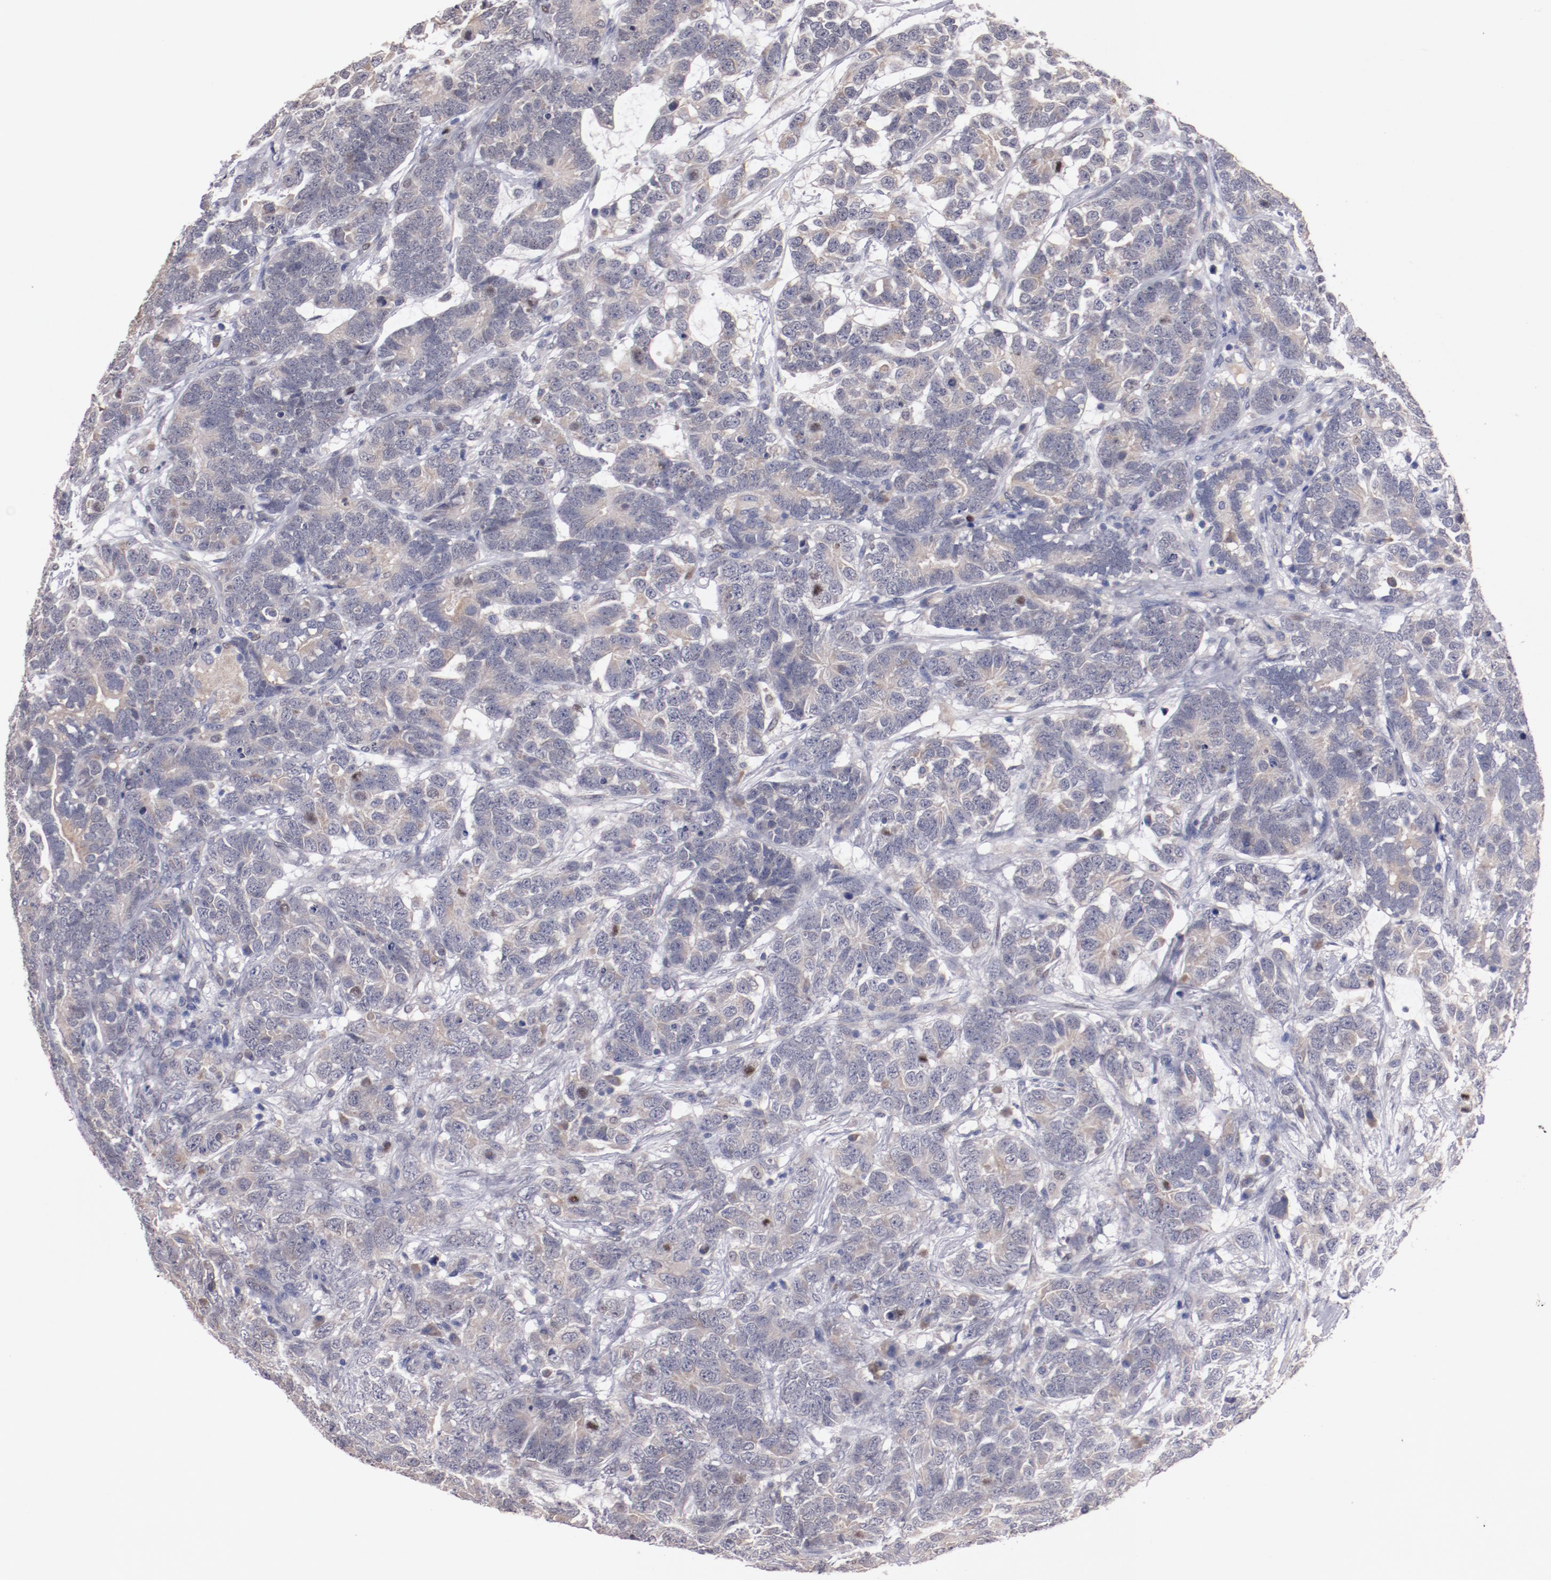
{"staining": {"intensity": "weak", "quantity": ">75%", "location": "cytoplasmic/membranous"}, "tissue": "testis cancer", "cell_type": "Tumor cells", "image_type": "cancer", "snomed": [{"axis": "morphology", "description": "Carcinoma, Embryonal, NOS"}, {"axis": "topography", "description": "Testis"}], "caption": "Testis embryonal carcinoma tissue reveals weak cytoplasmic/membranous positivity in about >75% of tumor cells, visualized by immunohistochemistry.", "gene": "FAM81A", "patient": {"sex": "male", "age": 26}}